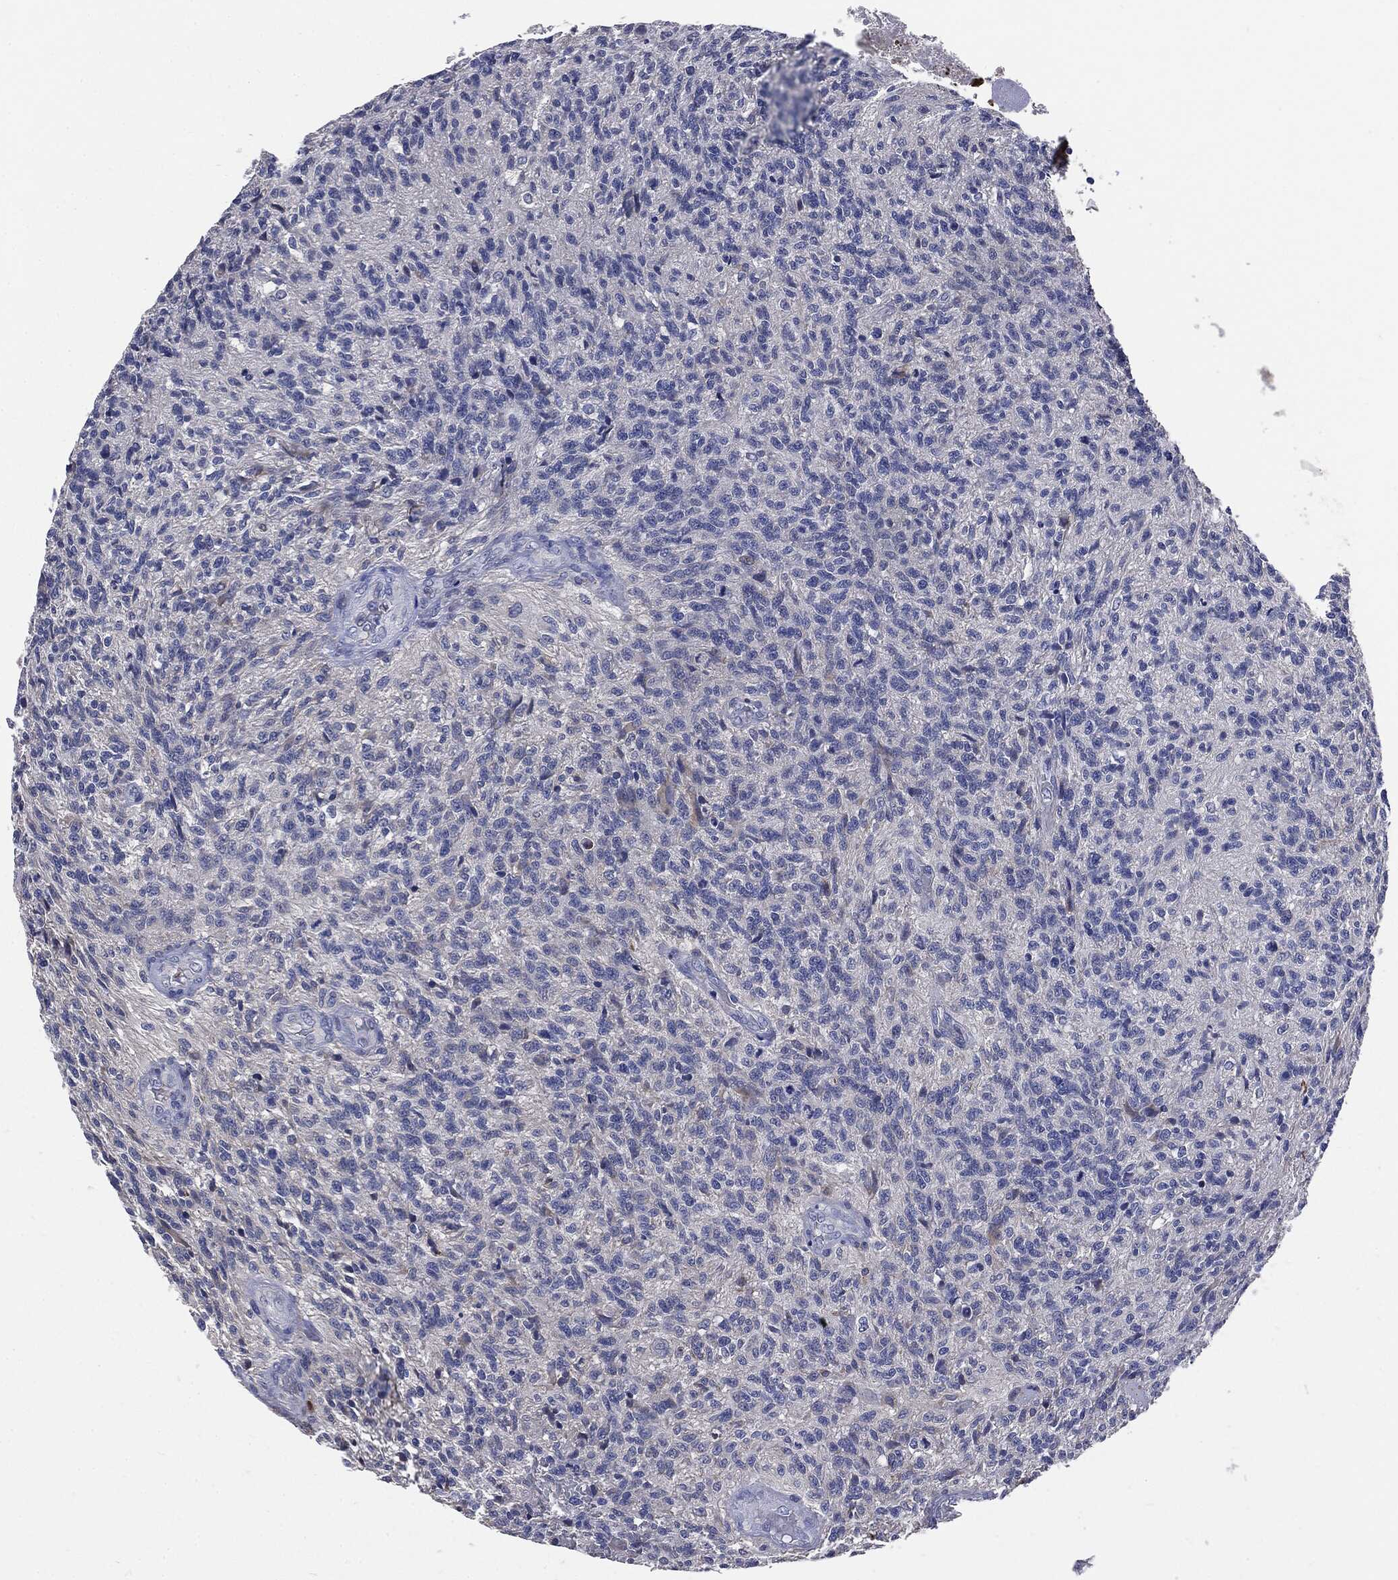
{"staining": {"intensity": "negative", "quantity": "none", "location": "none"}, "tissue": "glioma", "cell_type": "Tumor cells", "image_type": "cancer", "snomed": [{"axis": "morphology", "description": "Glioma, malignant, High grade"}, {"axis": "topography", "description": "Brain"}], "caption": "Immunohistochemical staining of human glioma shows no significant staining in tumor cells. Nuclei are stained in blue.", "gene": "PTGS2", "patient": {"sex": "male", "age": 56}}